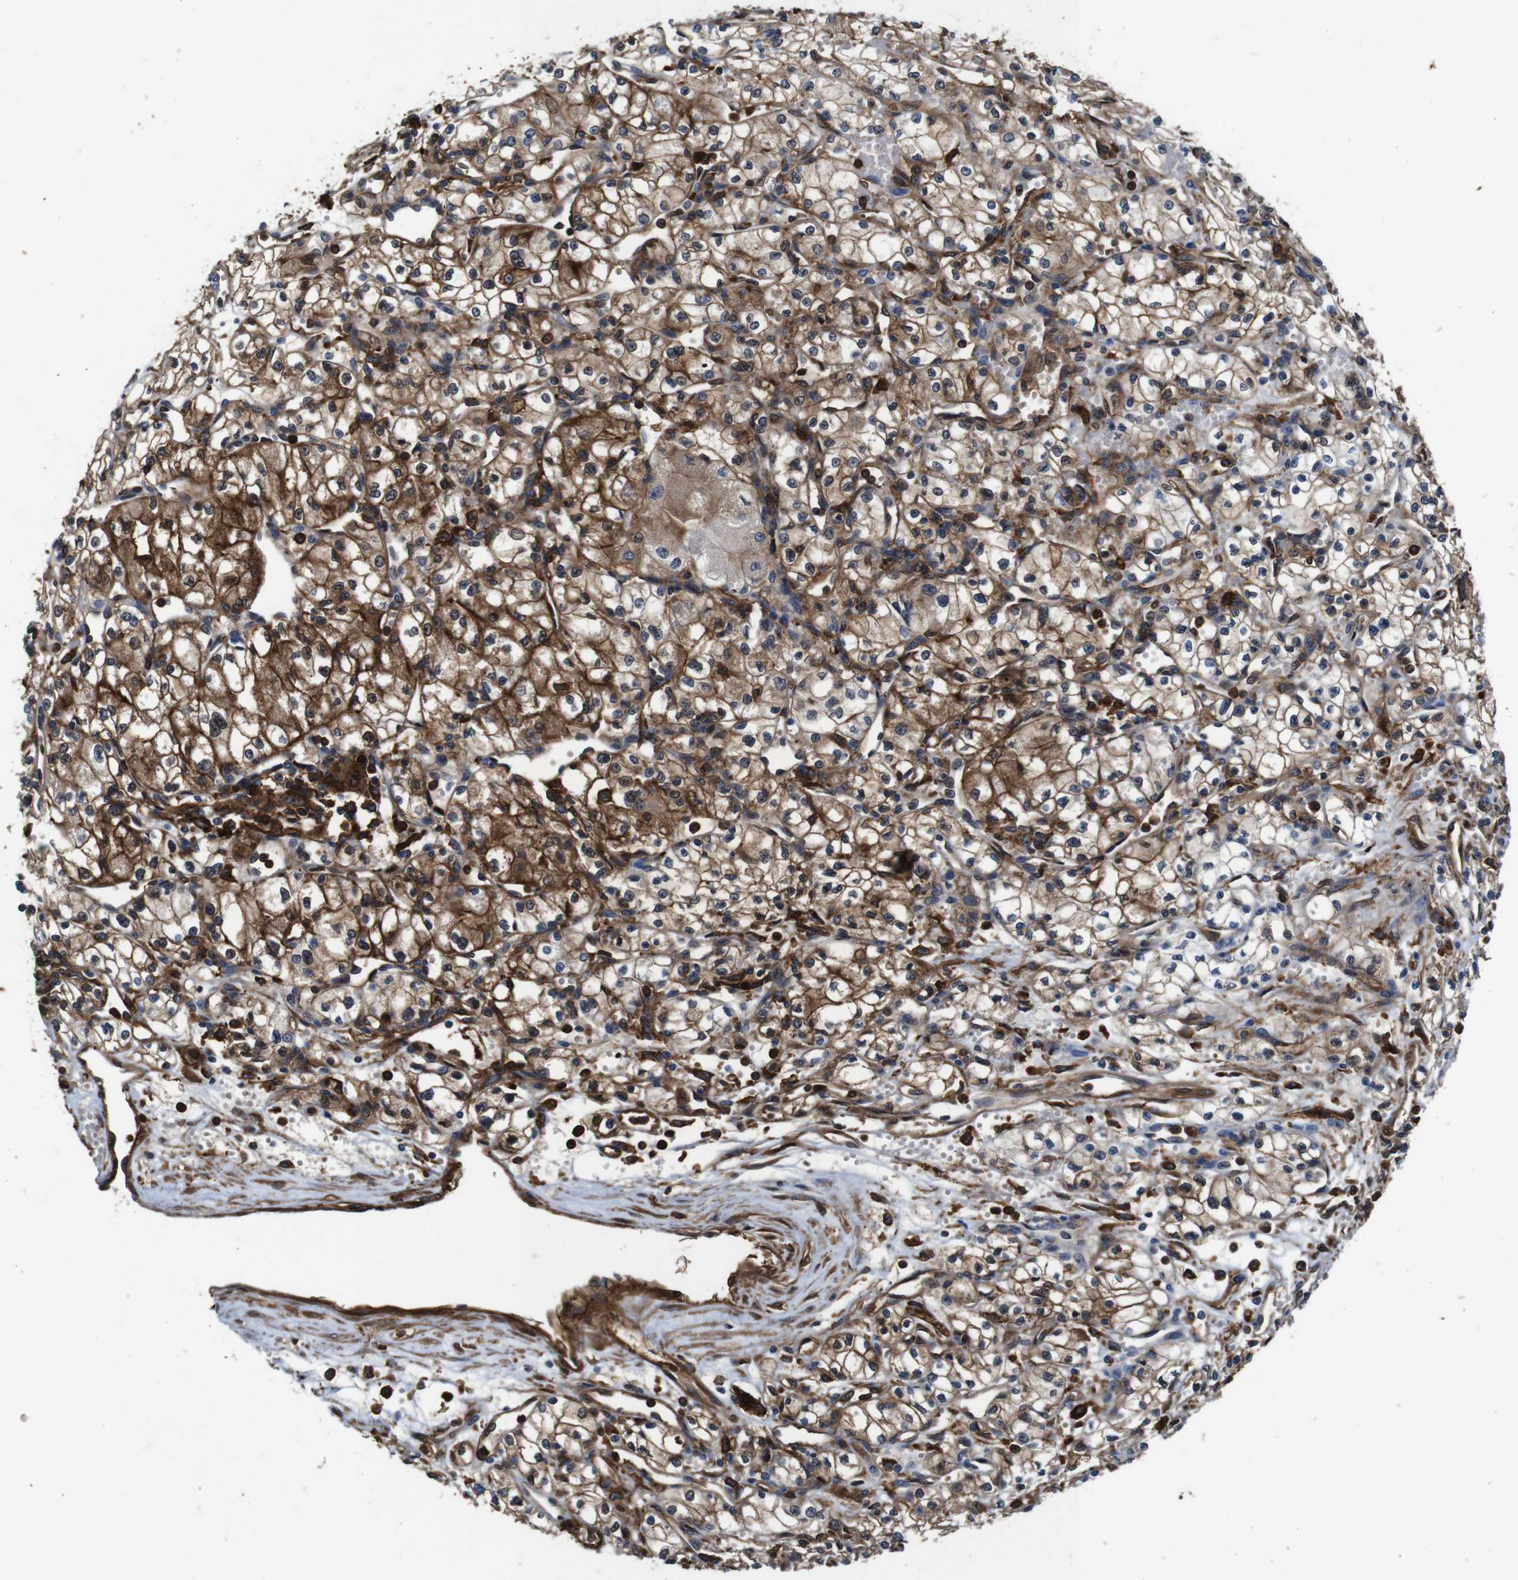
{"staining": {"intensity": "strong", "quantity": "25%-75%", "location": "cytoplasmic/membranous,nuclear"}, "tissue": "renal cancer", "cell_type": "Tumor cells", "image_type": "cancer", "snomed": [{"axis": "morphology", "description": "Normal tissue, NOS"}, {"axis": "morphology", "description": "Adenocarcinoma, NOS"}, {"axis": "topography", "description": "Kidney"}], "caption": "IHC (DAB (3,3'-diaminobenzidine)) staining of adenocarcinoma (renal) displays strong cytoplasmic/membranous and nuclear protein positivity in approximately 25%-75% of tumor cells.", "gene": "ANXA1", "patient": {"sex": "male", "age": 59}}